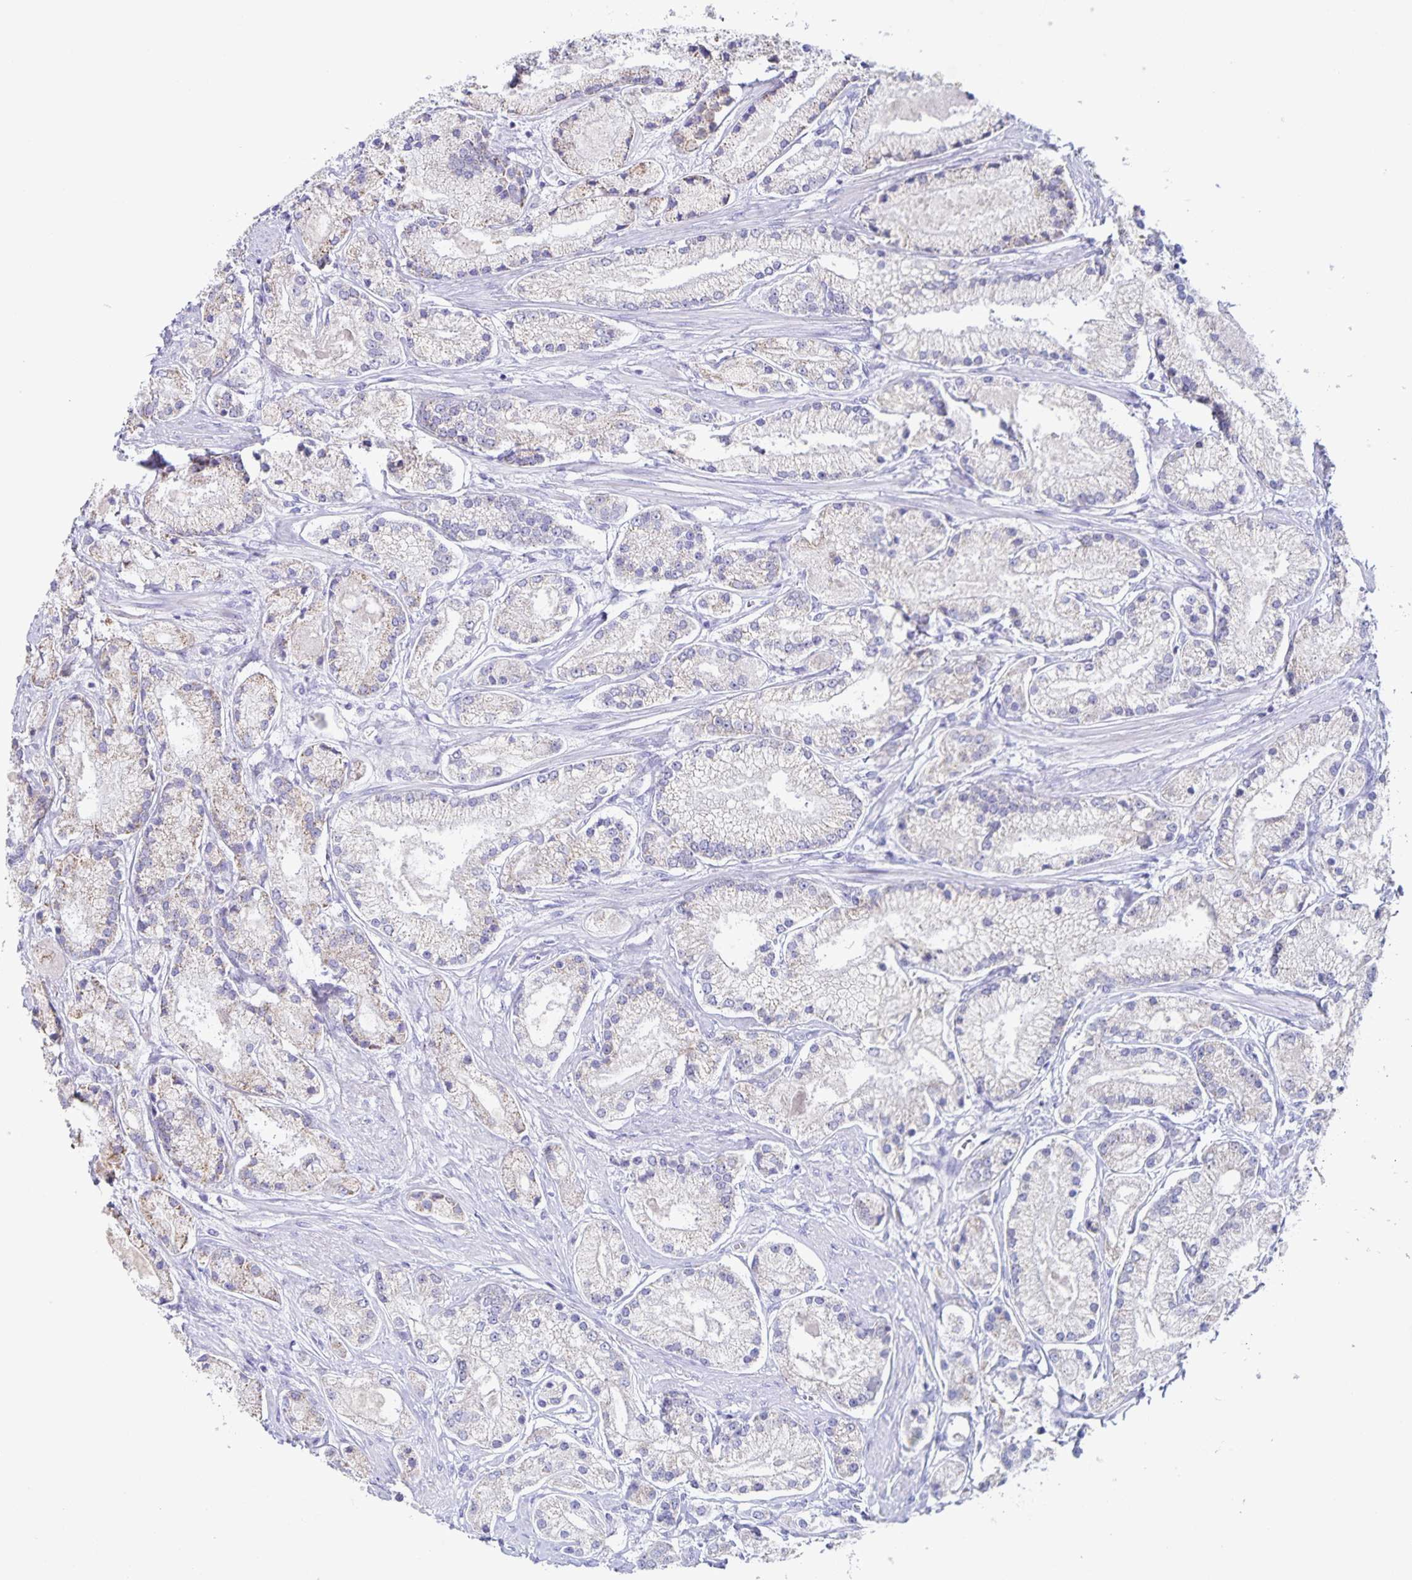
{"staining": {"intensity": "weak", "quantity": "25%-75%", "location": "cytoplasmic/membranous"}, "tissue": "prostate cancer", "cell_type": "Tumor cells", "image_type": "cancer", "snomed": [{"axis": "morphology", "description": "Adenocarcinoma, High grade"}, {"axis": "topography", "description": "Prostate"}], "caption": "Prostate cancer (high-grade adenocarcinoma) stained for a protein exhibits weak cytoplasmic/membranous positivity in tumor cells.", "gene": "RPL36A", "patient": {"sex": "male", "age": 67}}